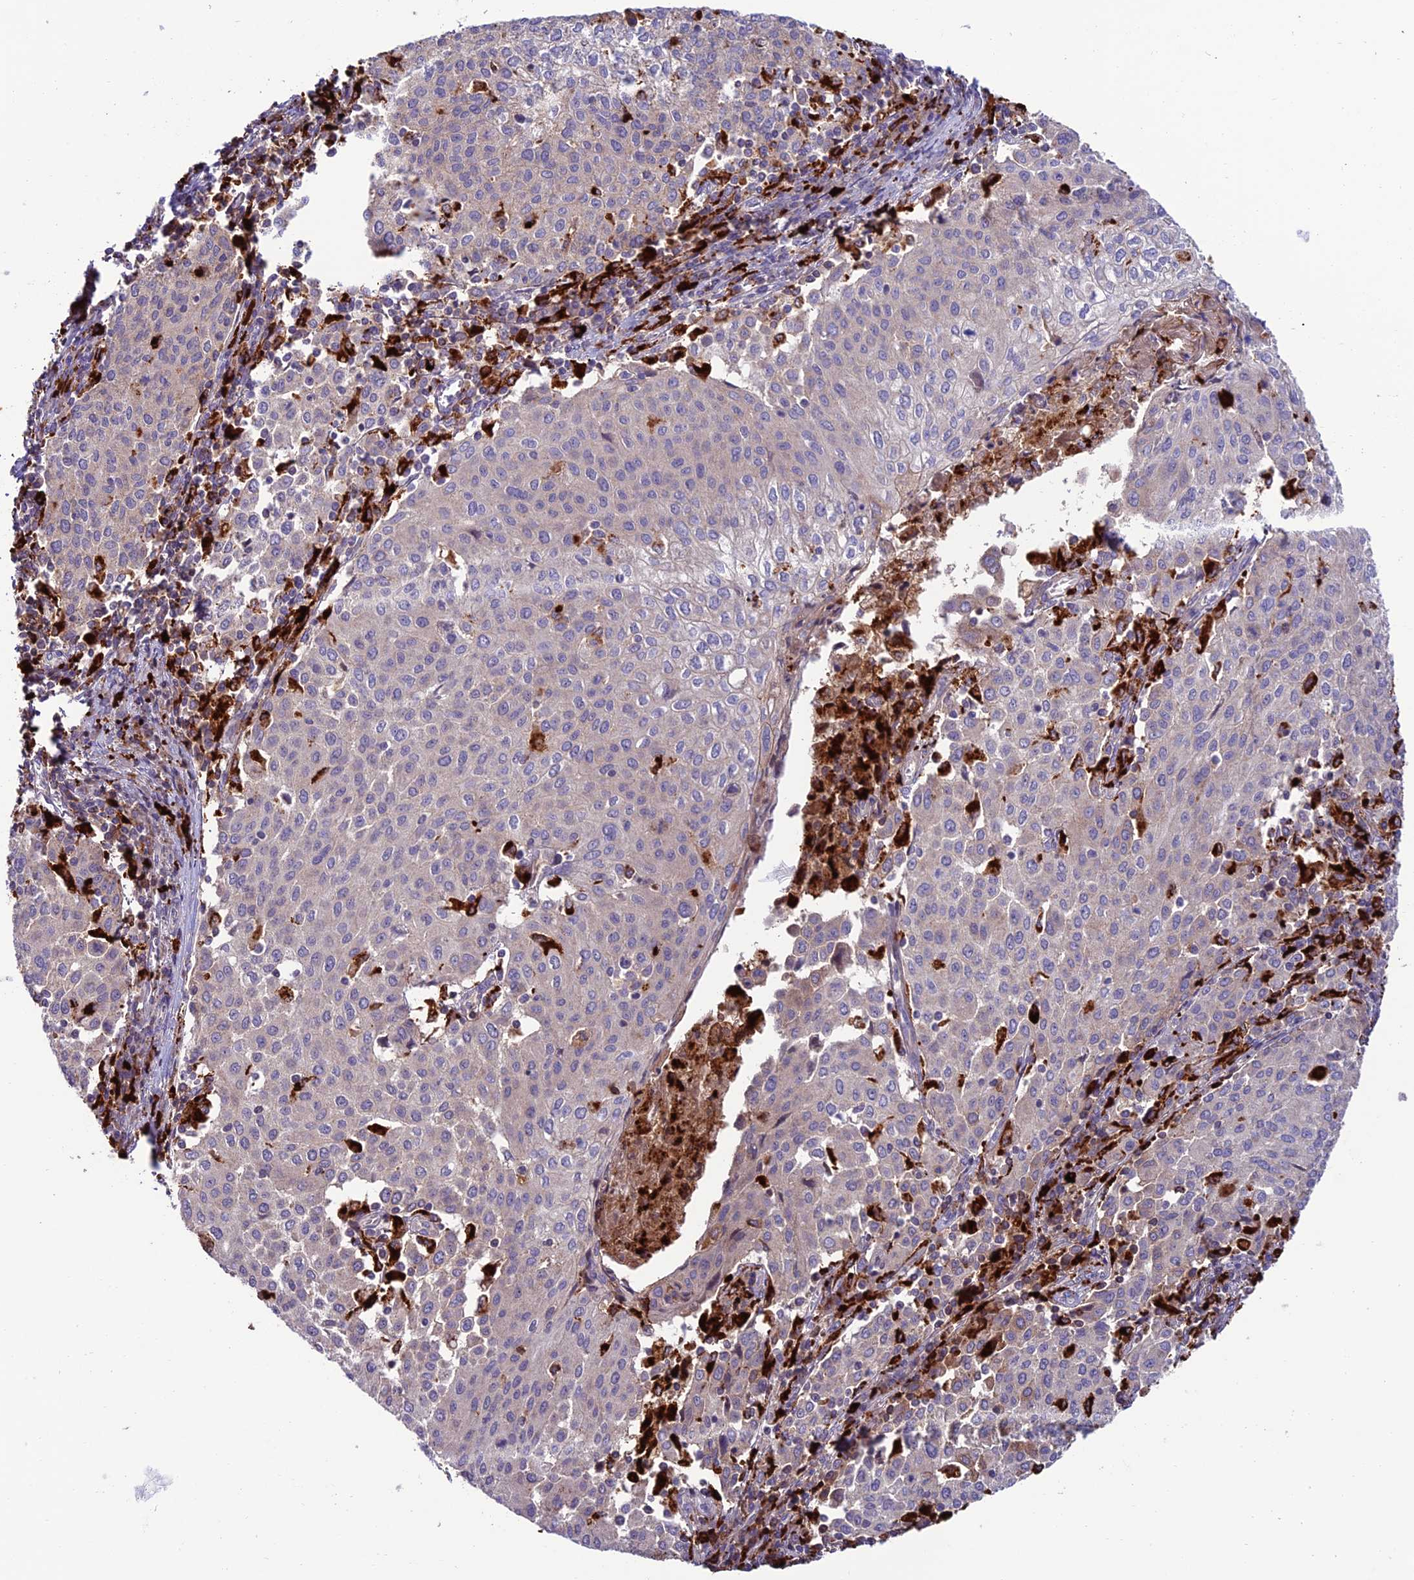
{"staining": {"intensity": "negative", "quantity": "none", "location": "none"}, "tissue": "cervical cancer", "cell_type": "Tumor cells", "image_type": "cancer", "snomed": [{"axis": "morphology", "description": "Squamous cell carcinoma, NOS"}, {"axis": "topography", "description": "Cervix"}], "caption": "Immunohistochemistry (IHC) histopathology image of squamous cell carcinoma (cervical) stained for a protein (brown), which shows no expression in tumor cells.", "gene": "ARHGEF18", "patient": {"sex": "female", "age": 46}}